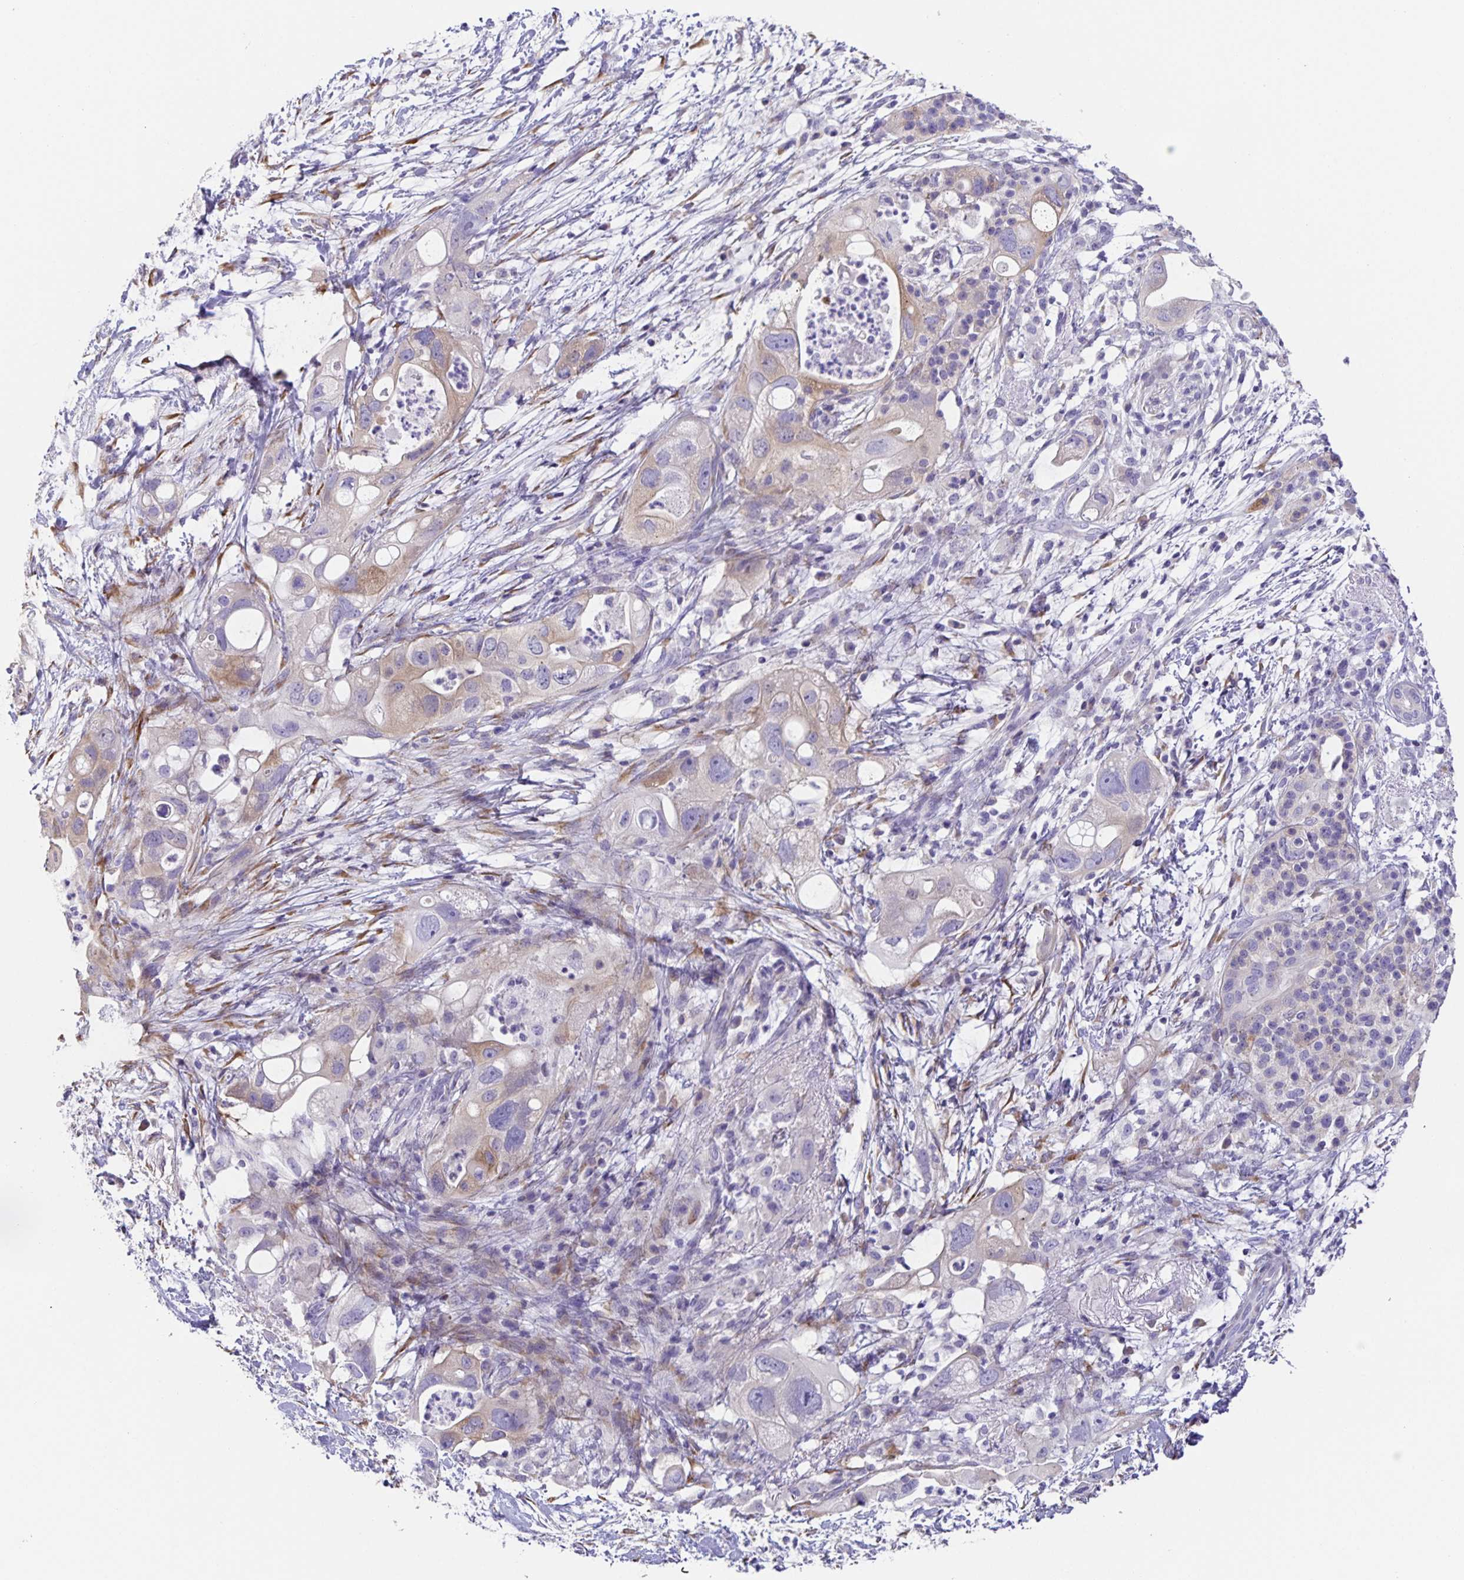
{"staining": {"intensity": "weak", "quantity": "<25%", "location": "cytoplasmic/membranous"}, "tissue": "pancreatic cancer", "cell_type": "Tumor cells", "image_type": "cancer", "snomed": [{"axis": "morphology", "description": "Adenocarcinoma, NOS"}, {"axis": "topography", "description": "Pancreas"}], "caption": "DAB immunohistochemical staining of adenocarcinoma (pancreatic) displays no significant staining in tumor cells.", "gene": "PRR36", "patient": {"sex": "female", "age": 72}}